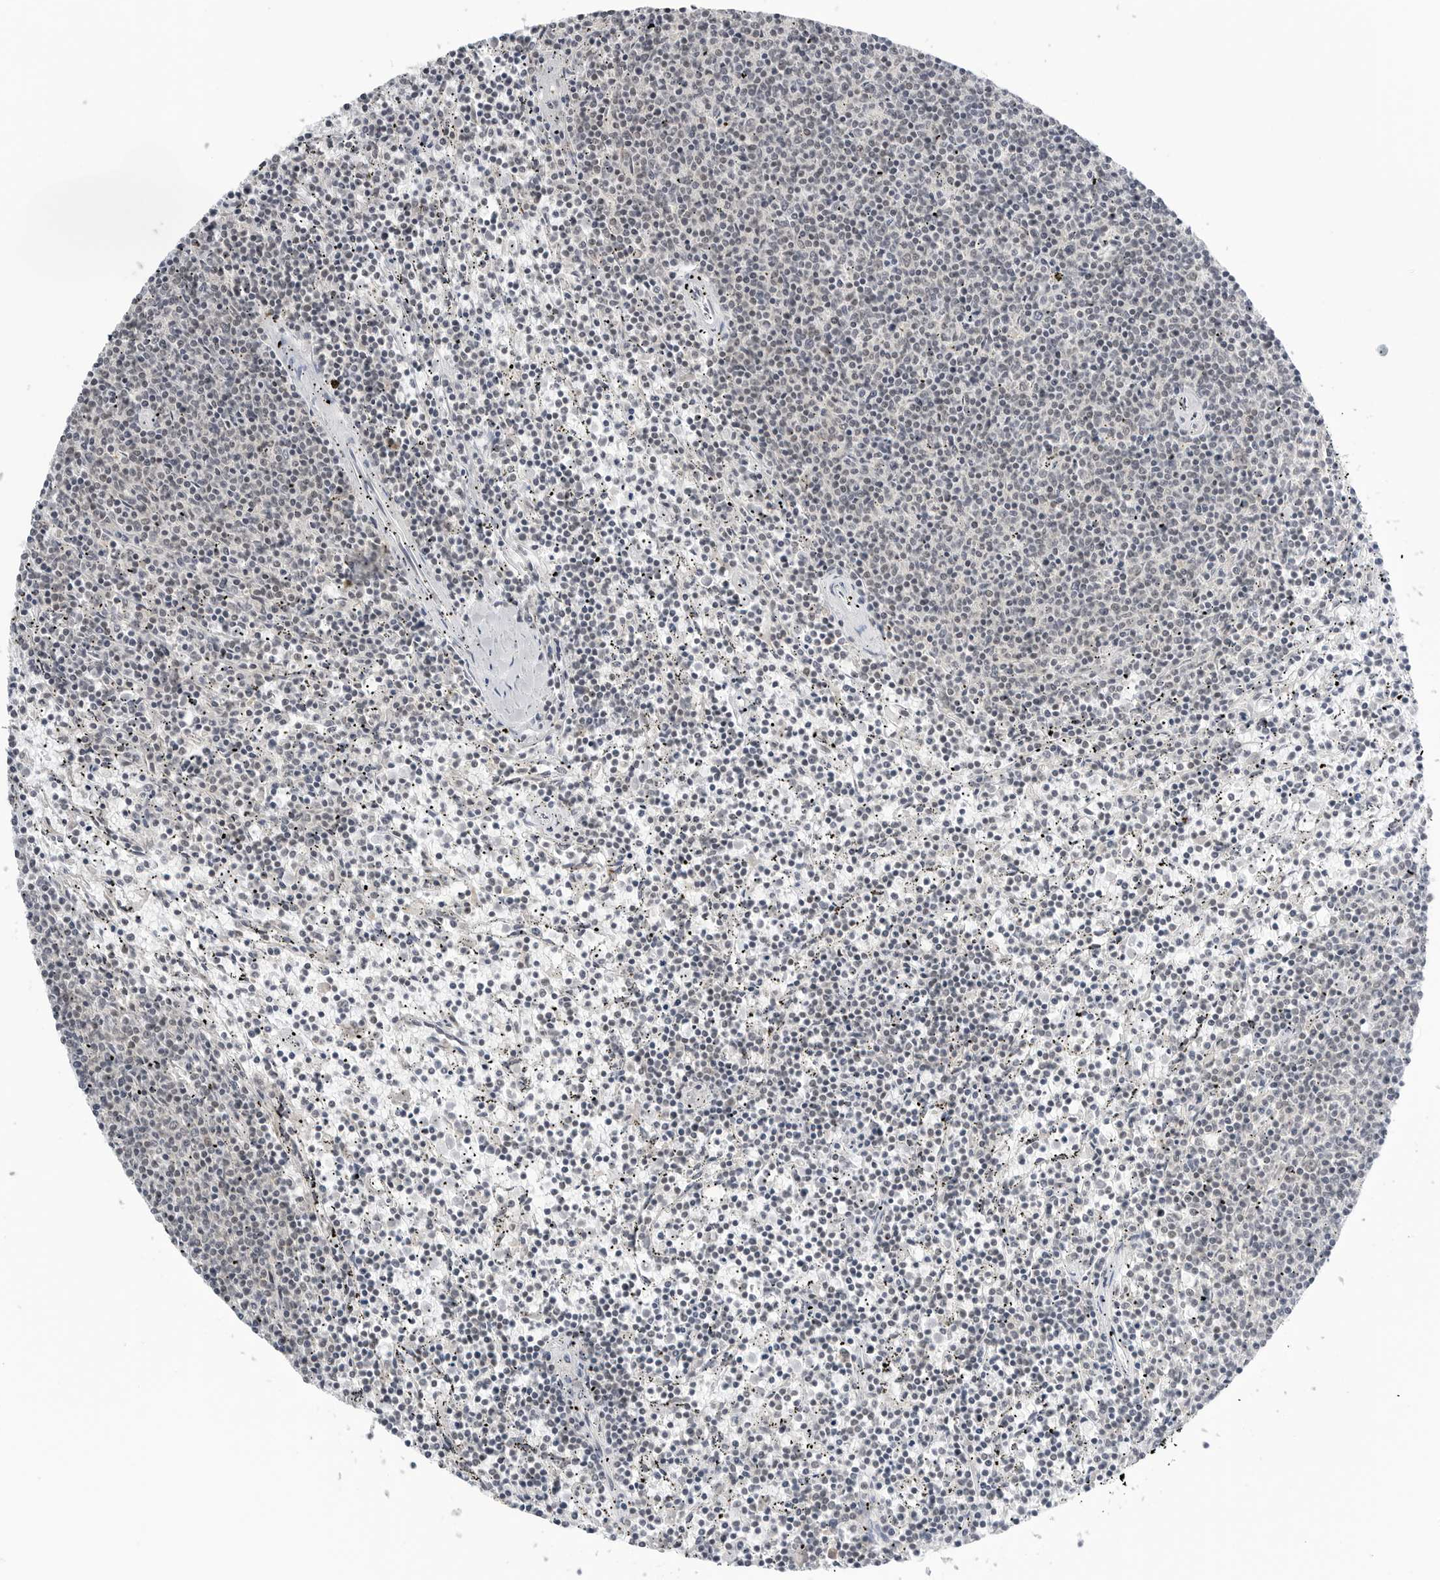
{"staining": {"intensity": "negative", "quantity": "none", "location": "none"}, "tissue": "lymphoma", "cell_type": "Tumor cells", "image_type": "cancer", "snomed": [{"axis": "morphology", "description": "Malignant lymphoma, non-Hodgkin's type, Low grade"}, {"axis": "topography", "description": "Spleen"}], "caption": "This is an immunohistochemistry photomicrograph of human lymphoma. There is no staining in tumor cells.", "gene": "WRAP53", "patient": {"sex": "female", "age": 50}}